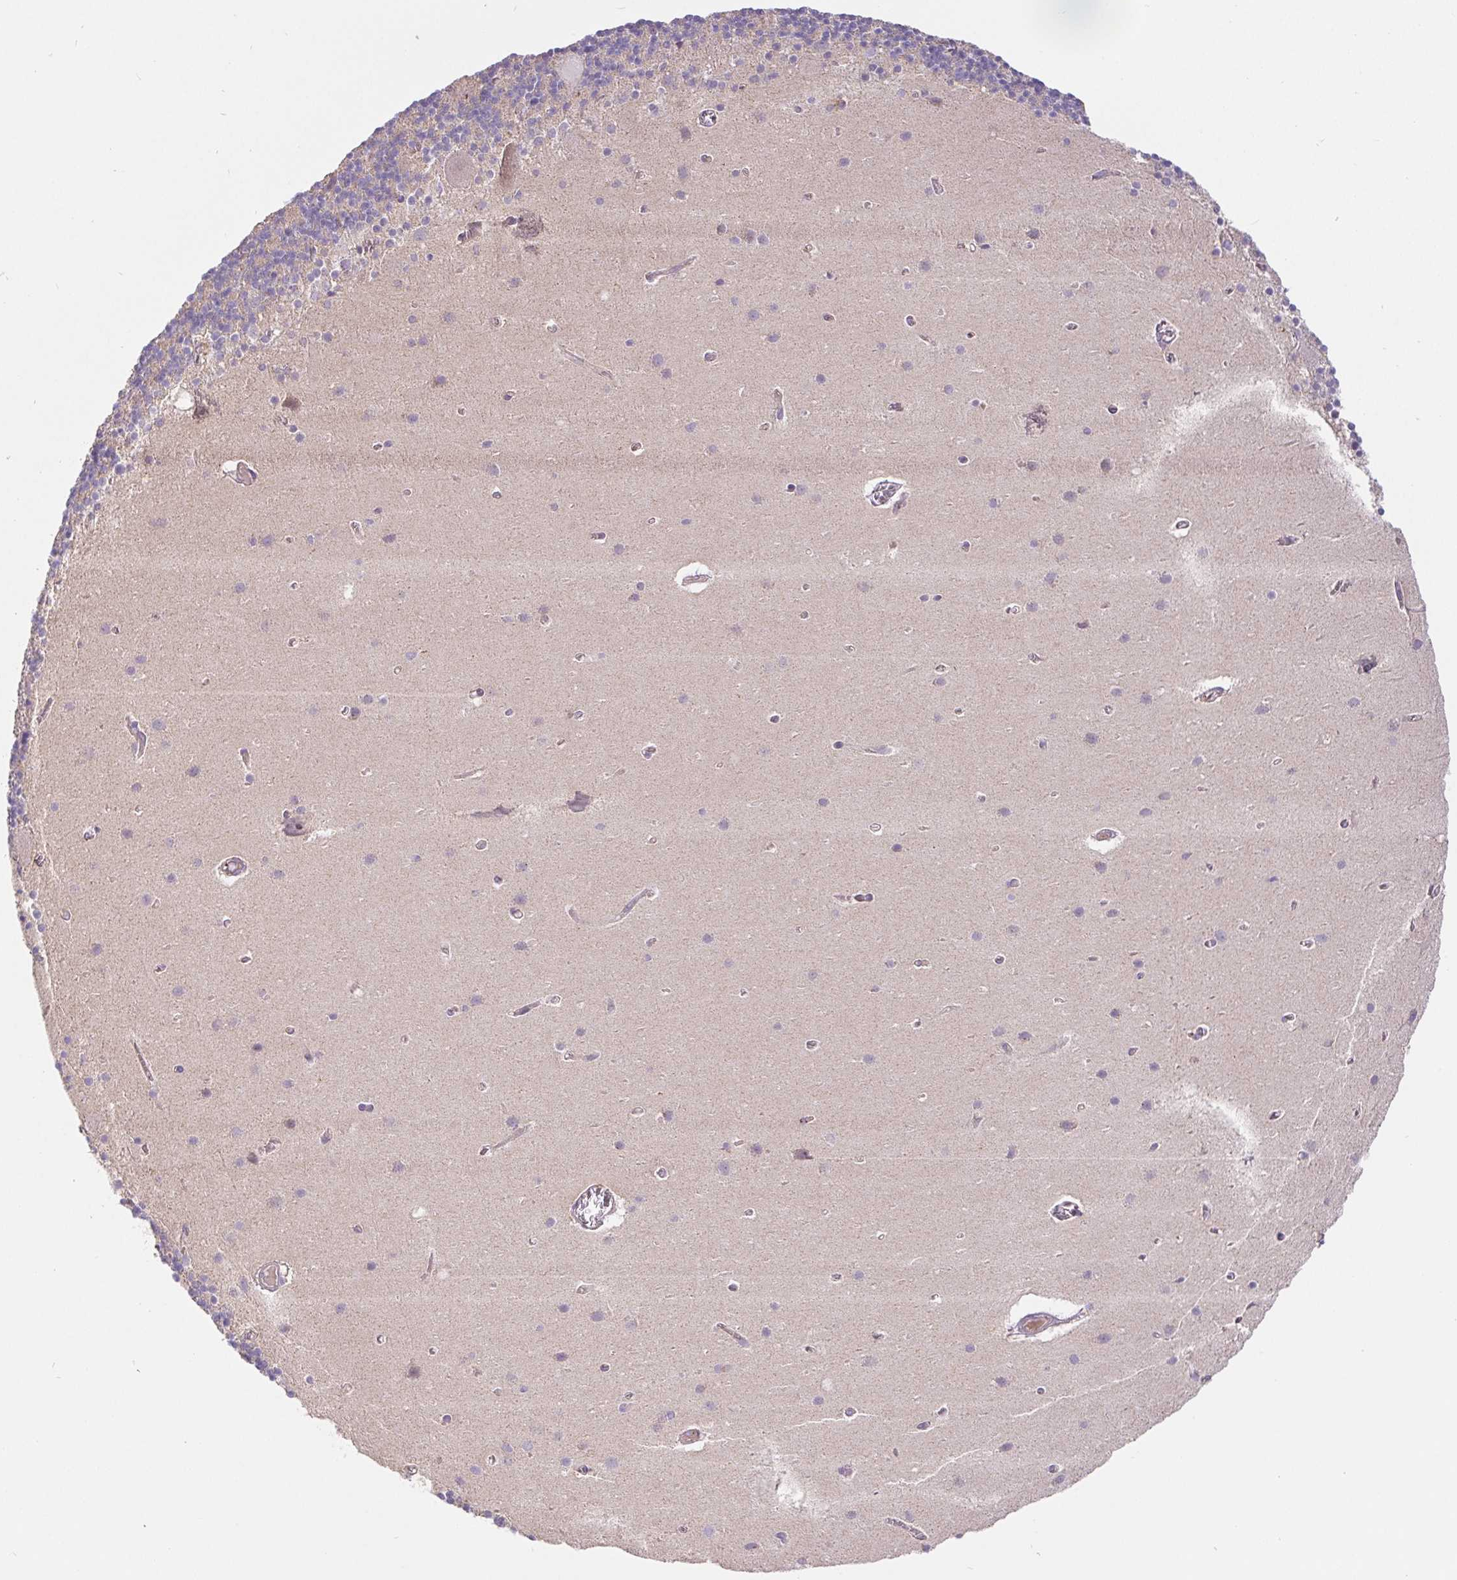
{"staining": {"intensity": "negative", "quantity": "none", "location": "none"}, "tissue": "cerebellum", "cell_type": "Cells in granular layer", "image_type": "normal", "snomed": [{"axis": "morphology", "description": "Normal tissue, NOS"}, {"axis": "topography", "description": "Cerebellum"}], "caption": "This image is of normal cerebellum stained with immunohistochemistry (IHC) to label a protein in brown with the nuclei are counter-stained blue. There is no positivity in cells in granular layer.", "gene": "EMC6", "patient": {"sex": "male", "age": 70}}